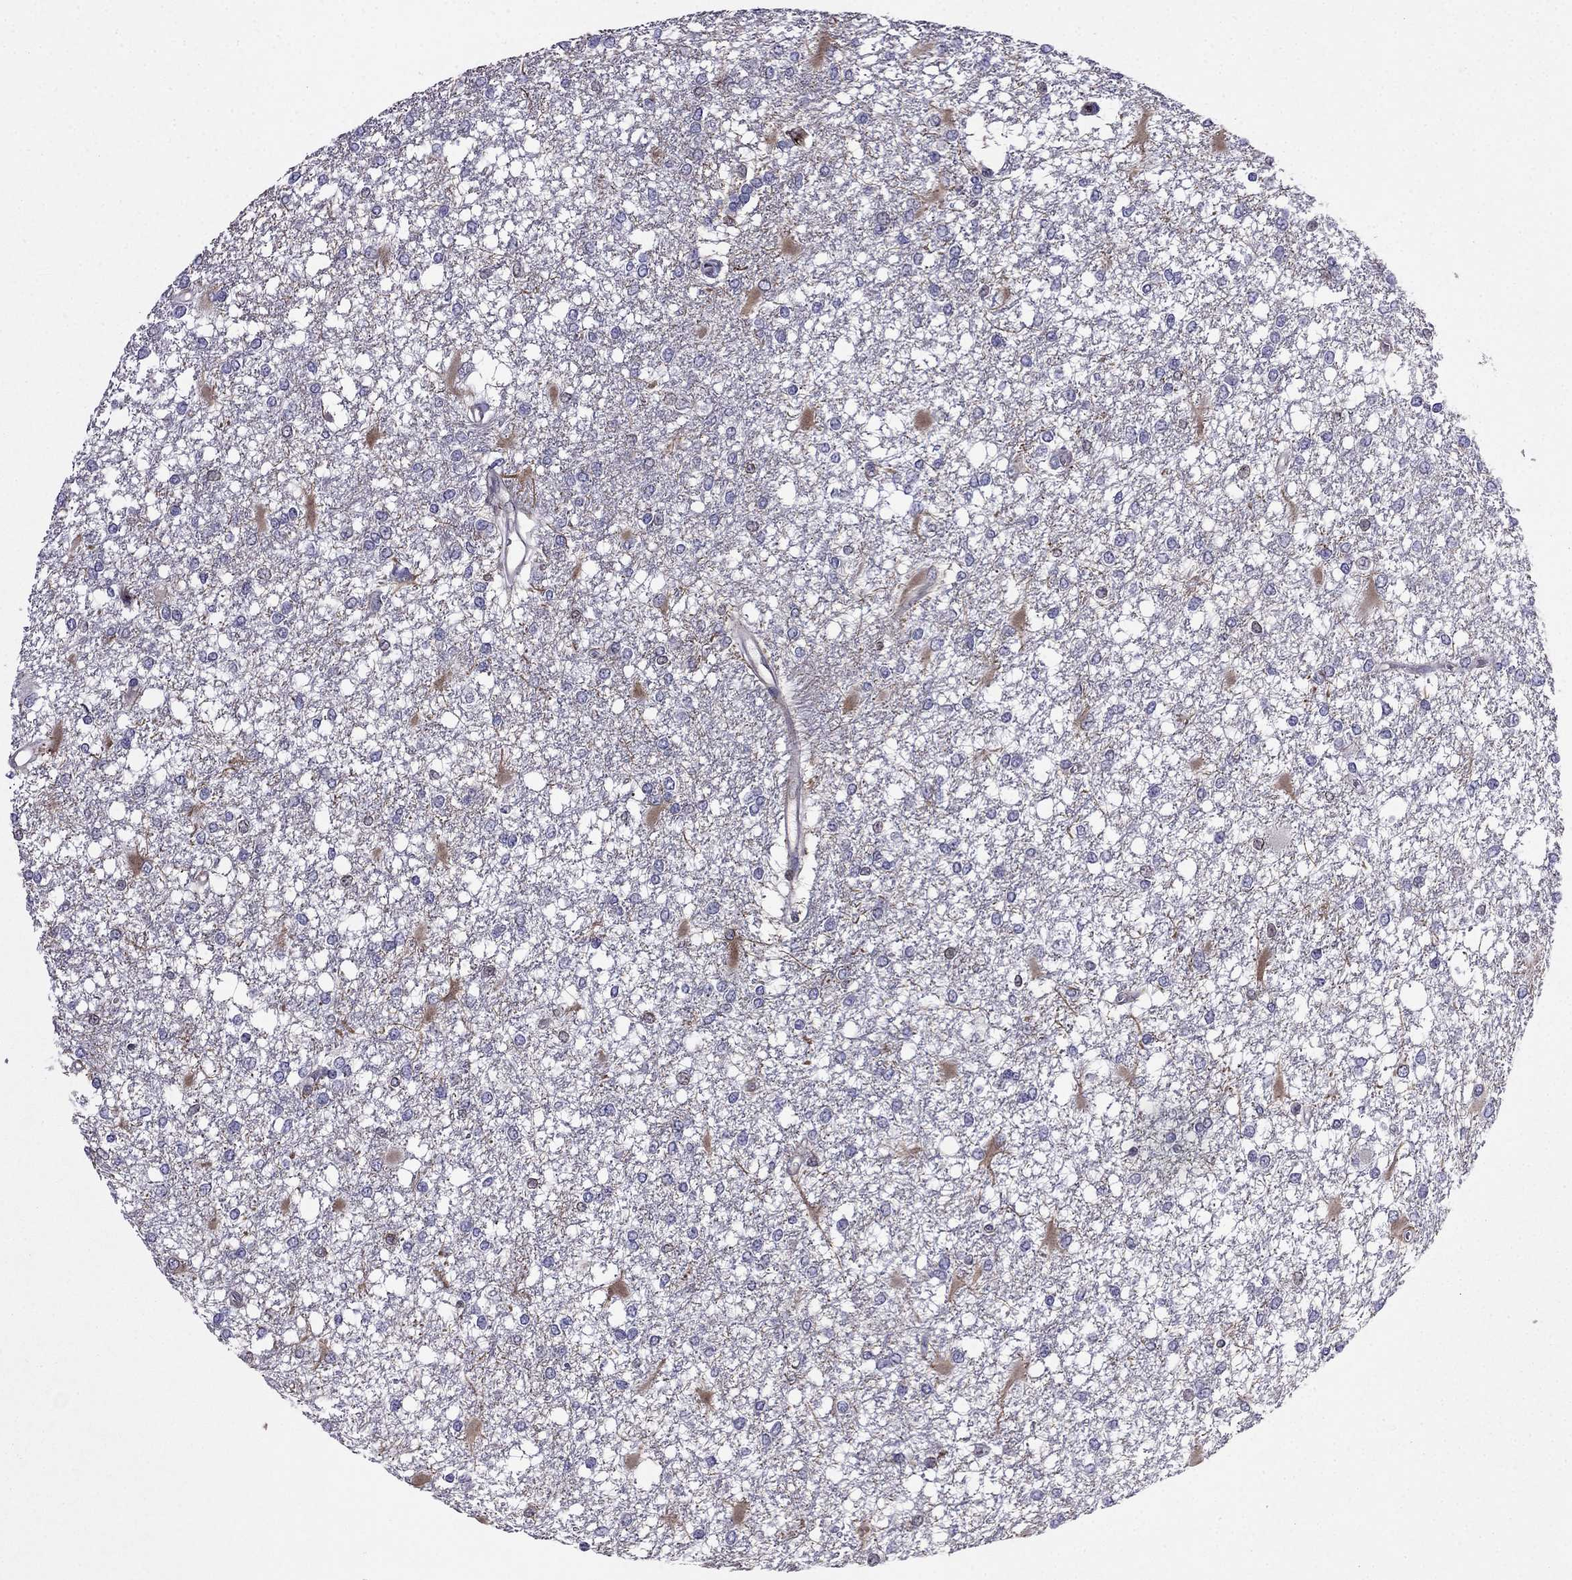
{"staining": {"intensity": "negative", "quantity": "none", "location": "none"}, "tissue": "glioma", "cell_type": "Tumor cells", "image_type": "cancer", "snomed": [{"axis": "morphology", "description": "Glioma, malignant, High grade"}, {"axis": "topography", "description": "Cerebral cortex"}], "caption": "Glioma was stained to show a protein in brown. There is no significant positivity in tumor cells.", "gene": "CDC42BPA", "patient": {"sex": "male", "age": 79}}